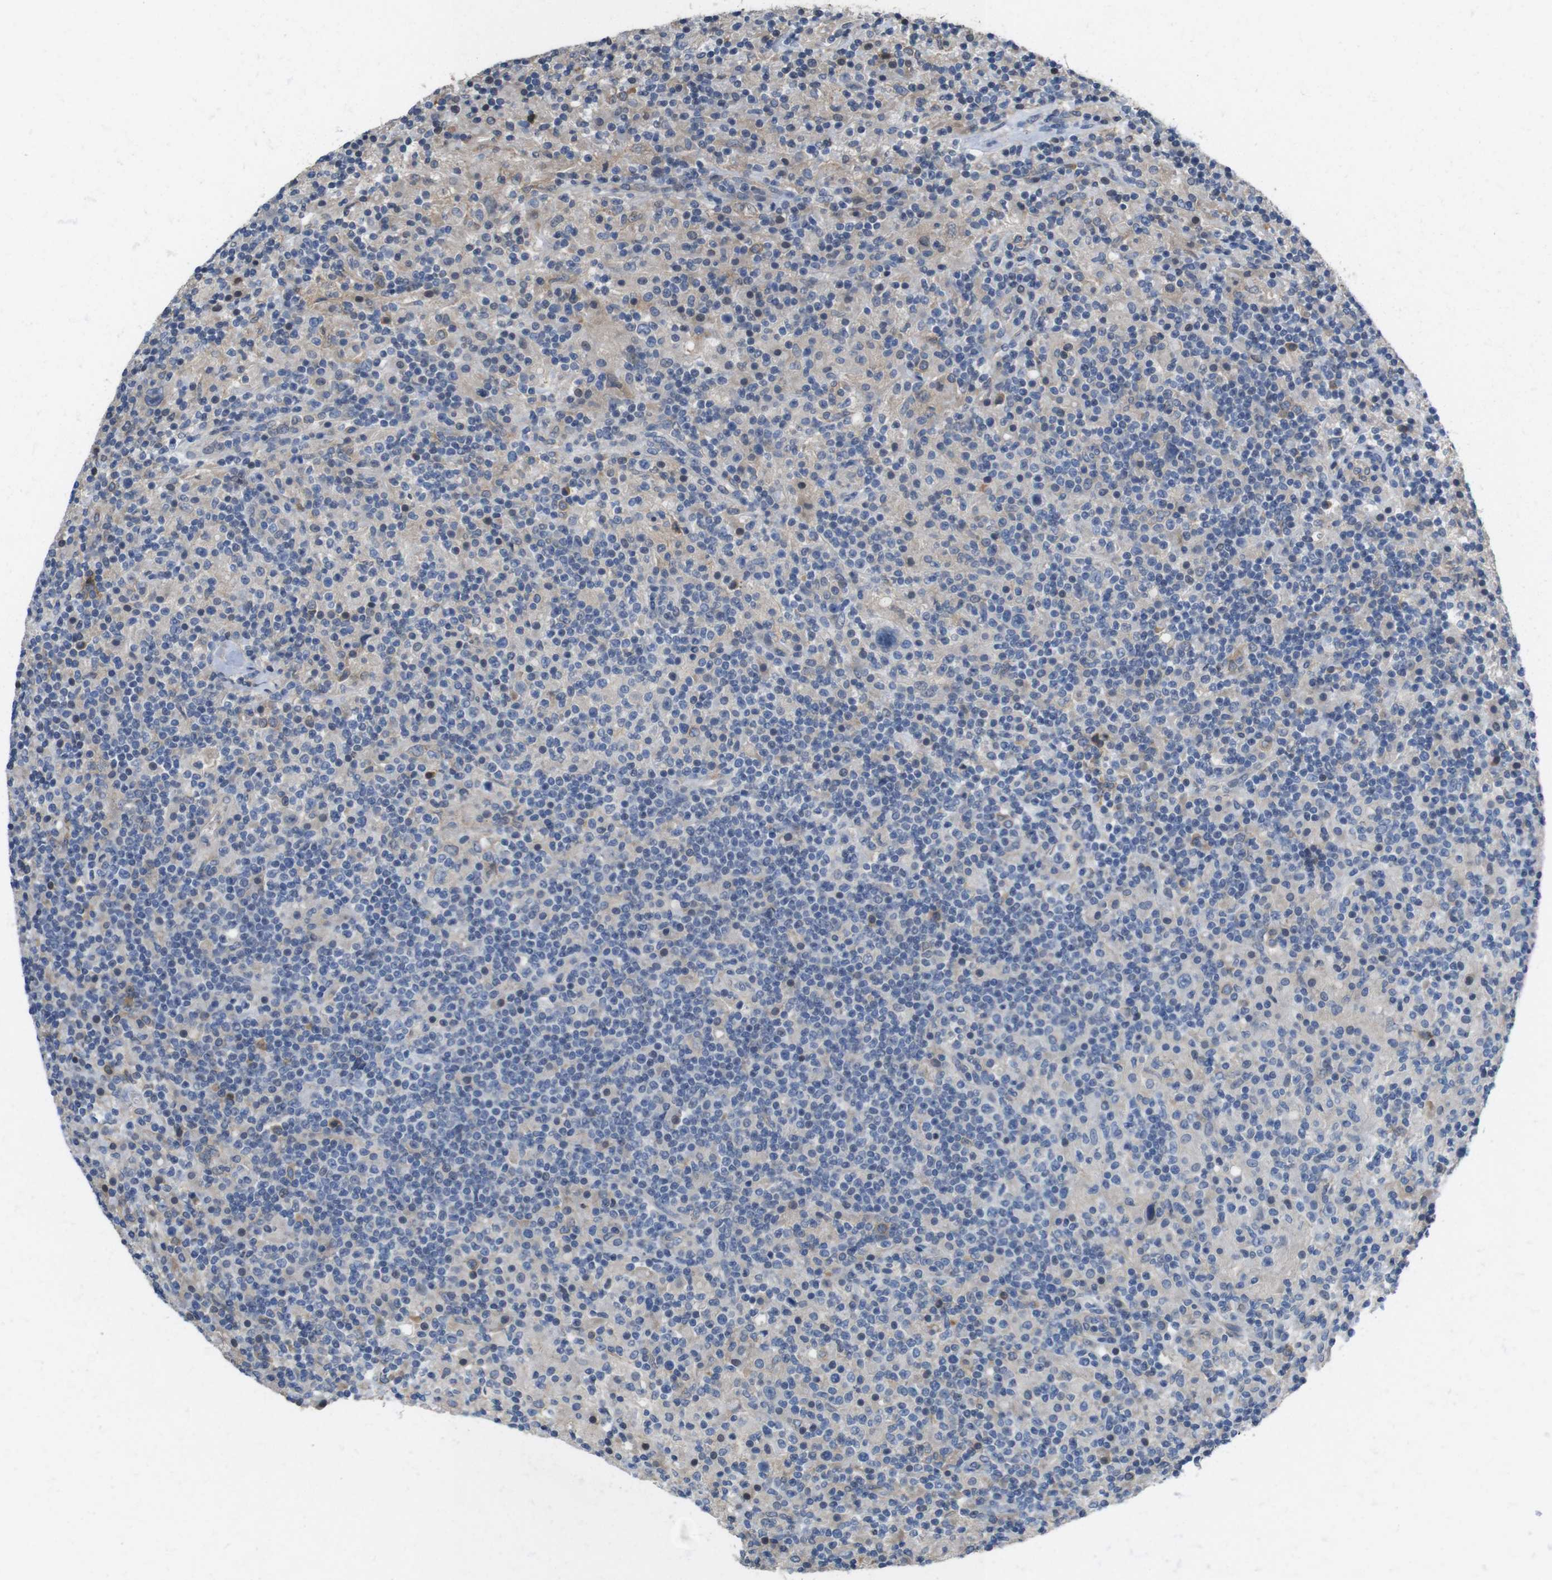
{"staining": {"intensity": "weak", "quantity": "<25%", "location": "cytoplasmic/membranous"}, "tissue": "lymphoma", "cell_type": "Tumor cells", "image_type": "cancer", "snomed": [{"axis": "morphology", "description": "Hodgkin's disease, NOS"}, {"axis": "topography", "description": "Lymph node"}], "caption": "Immunohistochemistry histopathology image of neoplastic tissue: Hodgkin's disease stained with DAB shows no significant protein positivity in tumor cells.", "gene": "PCDH10", "patient": {"sex": "male", "age": 70}}